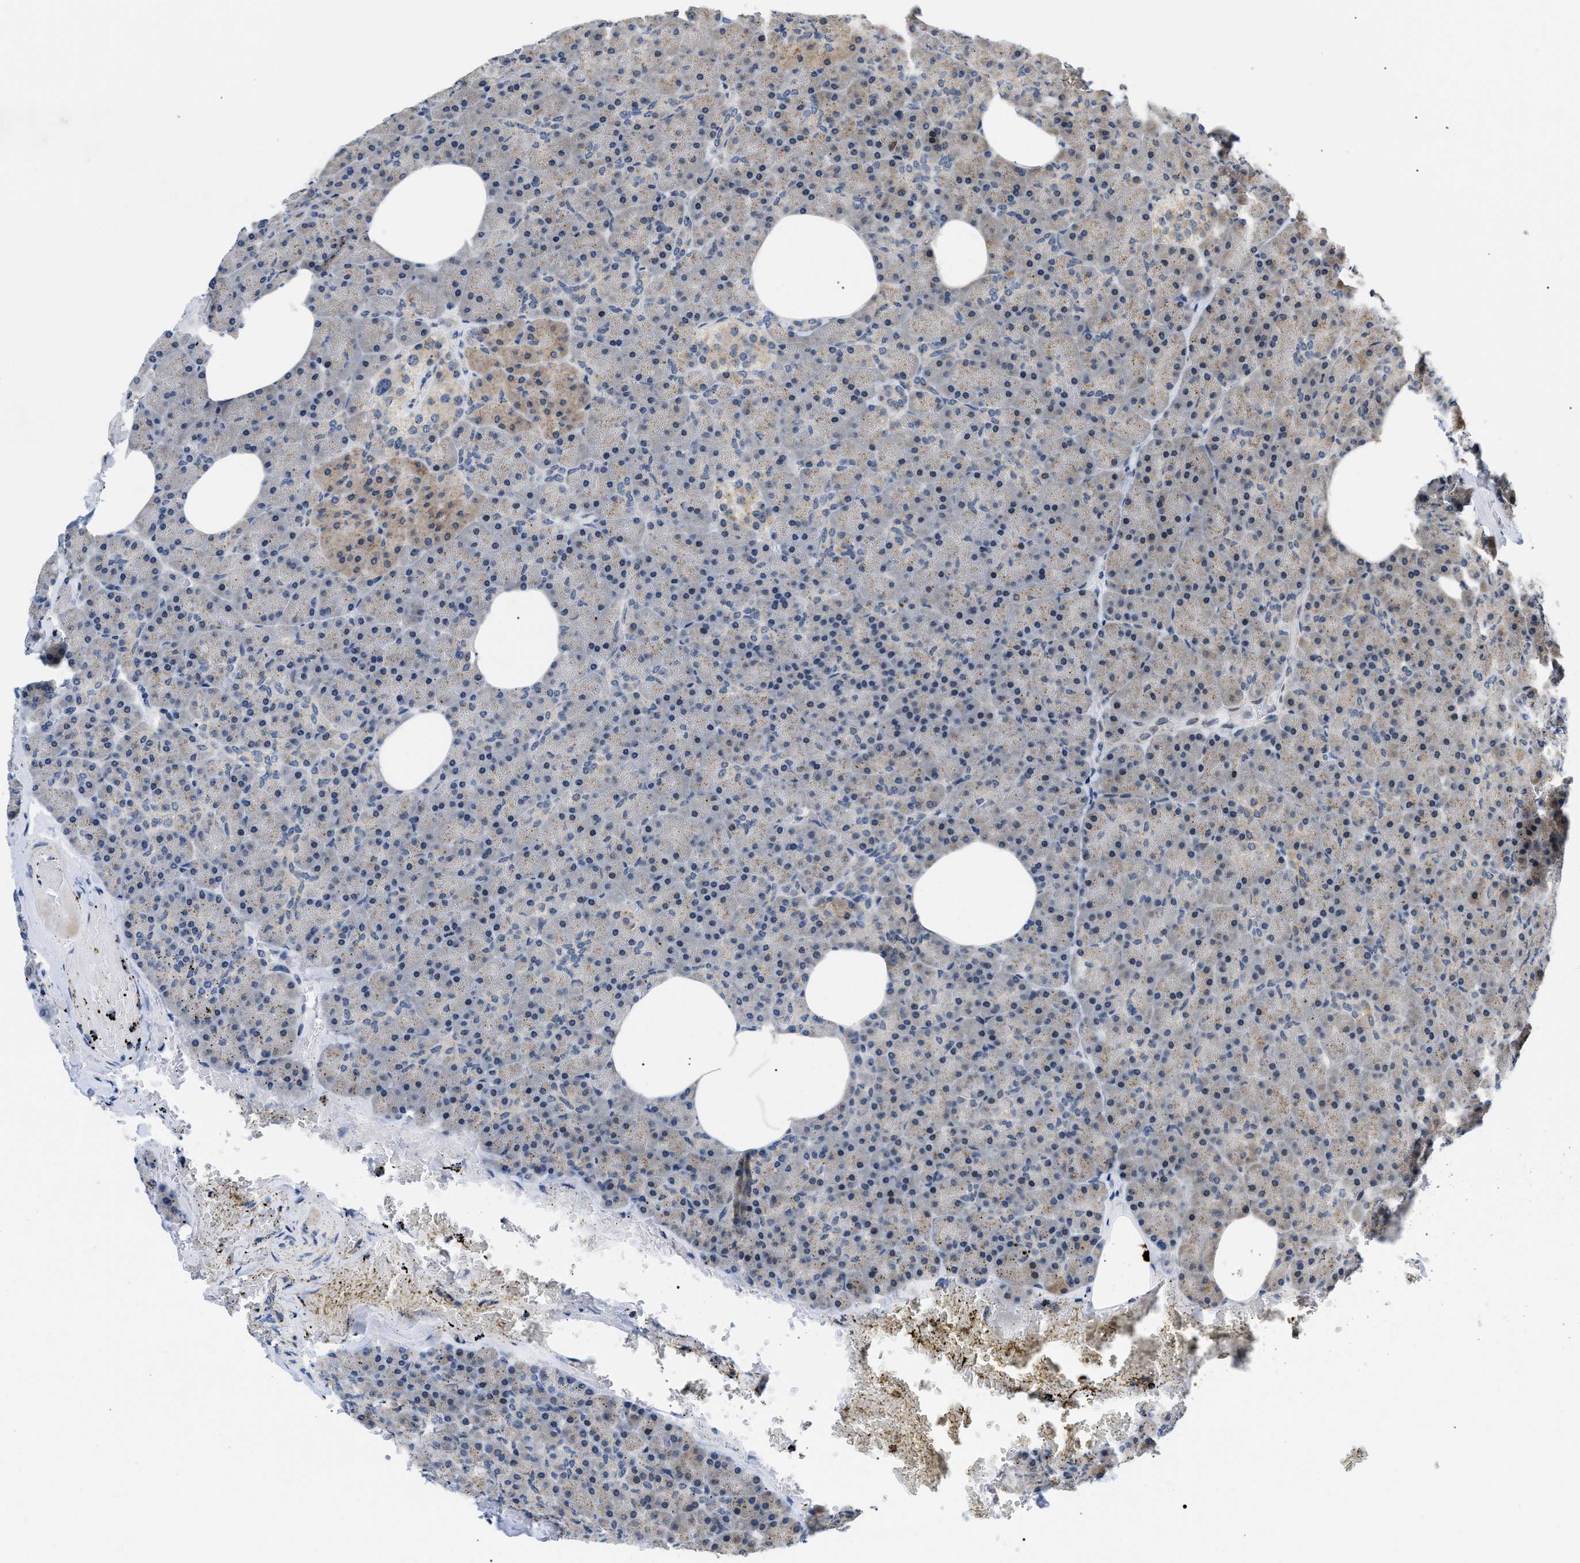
{"staining": {"intensity": "moderate", "quantity": "<25%", "location": "cytoplasmic/membranous"}, "tissue": "pancreas", "cell_type": "Exocrine glandular cells", "image_type": "normal", "snomed": [{"axis": "morphology", "description": "Normal tissue, NOS"}, {"axis": "topography", "description": "Pancreas"}], "caption": "Immunohistochemical staining of normal pancreas exhibits <25% levels of moderate cytoplasmic/membranous protein staining in about <25% of exocrine glandular cells.", "gene": "ZBTB11", "patient": {"sex": "female", "age": 35}}